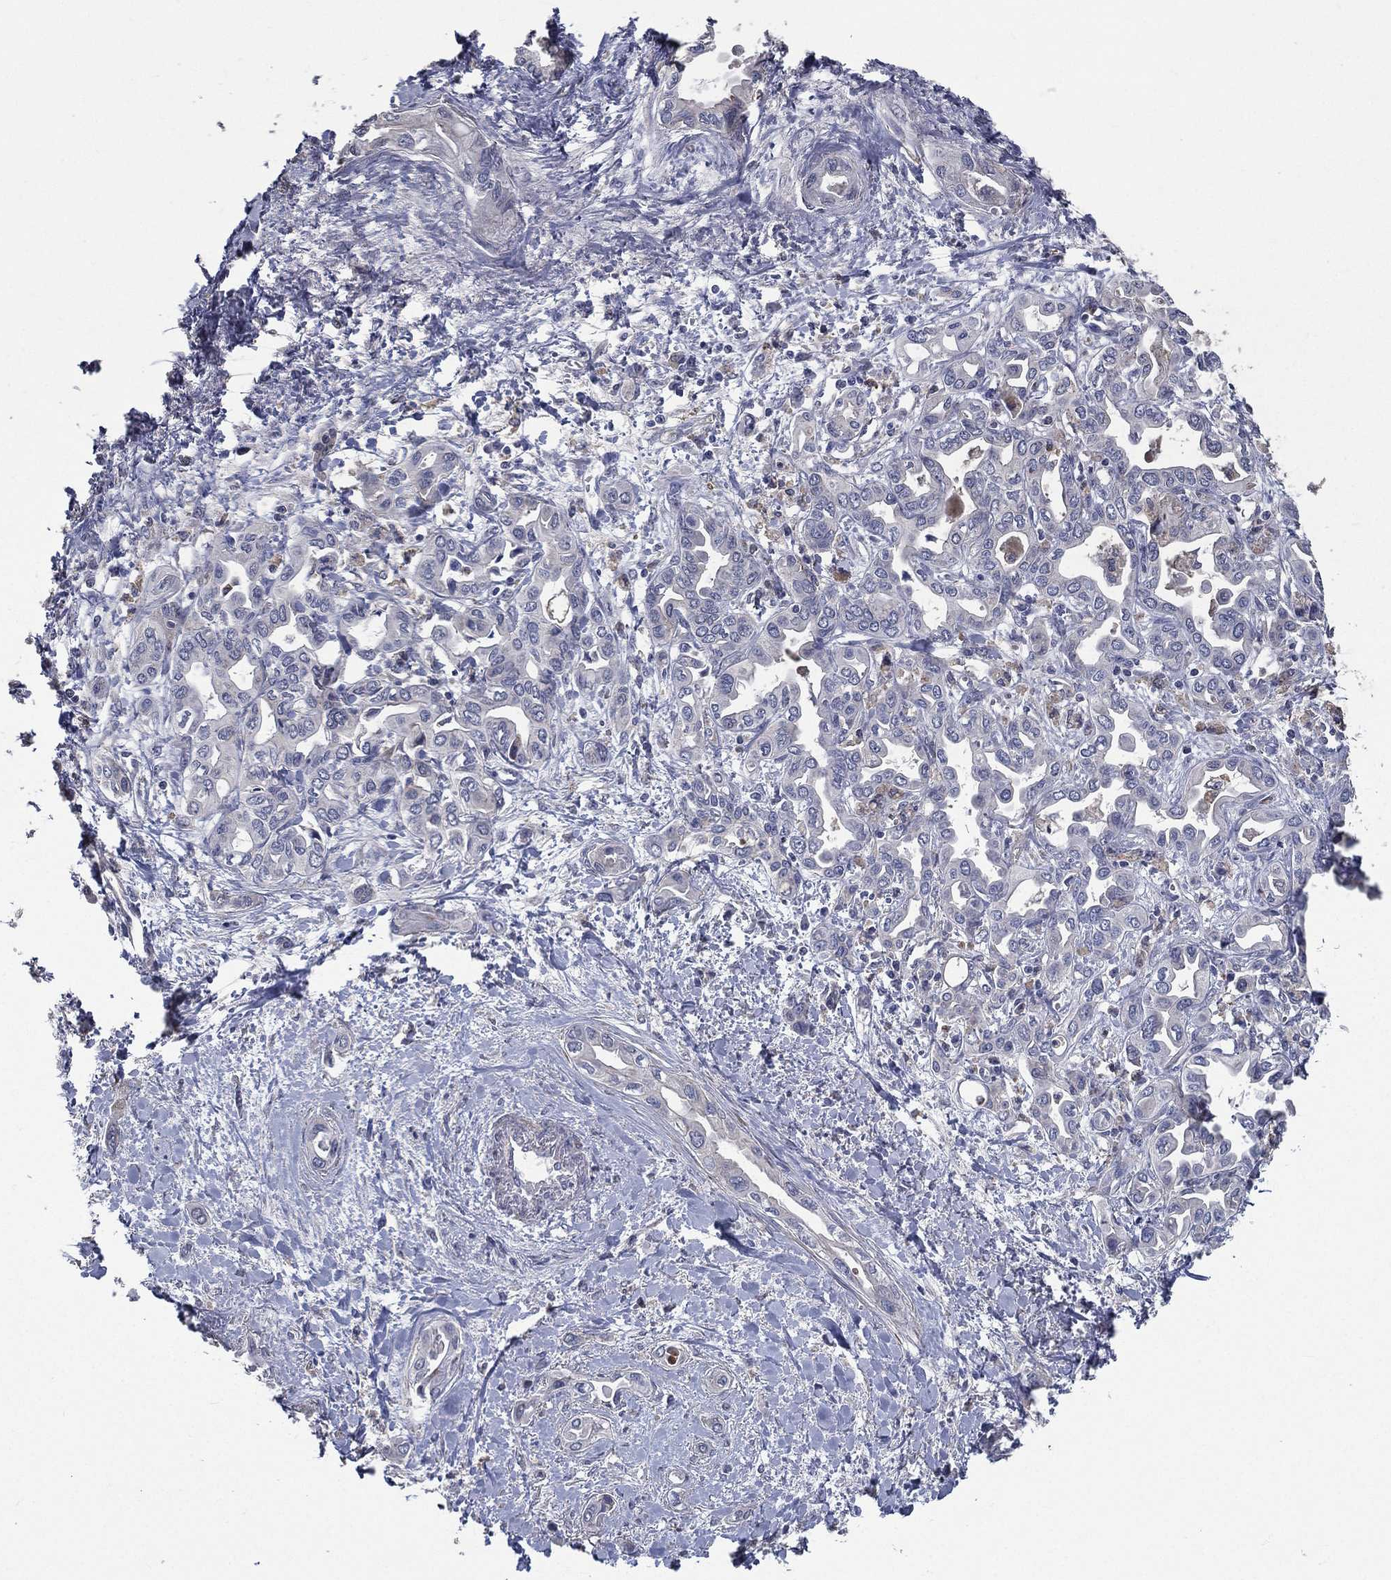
{"staining": {"intensity": "negative", "quantity": "none", "location": "none"}, "tissue": "liver cancer", "cell_type": "Tumor cells", "image_type": "cancer", "snomed": [{"axis": "morphology", "description": "Cholangiocarcinoma"}, {"axis": "topography", "description": "Liver"}], "caption": "A high-resolution micrograph shows immunohistochemistry (IHC) staining of liver cancer, which exhibits no significant expression in tumor cells.", "gene": "SERPINB2", "patient": {"sex": "female", "age": 64}}